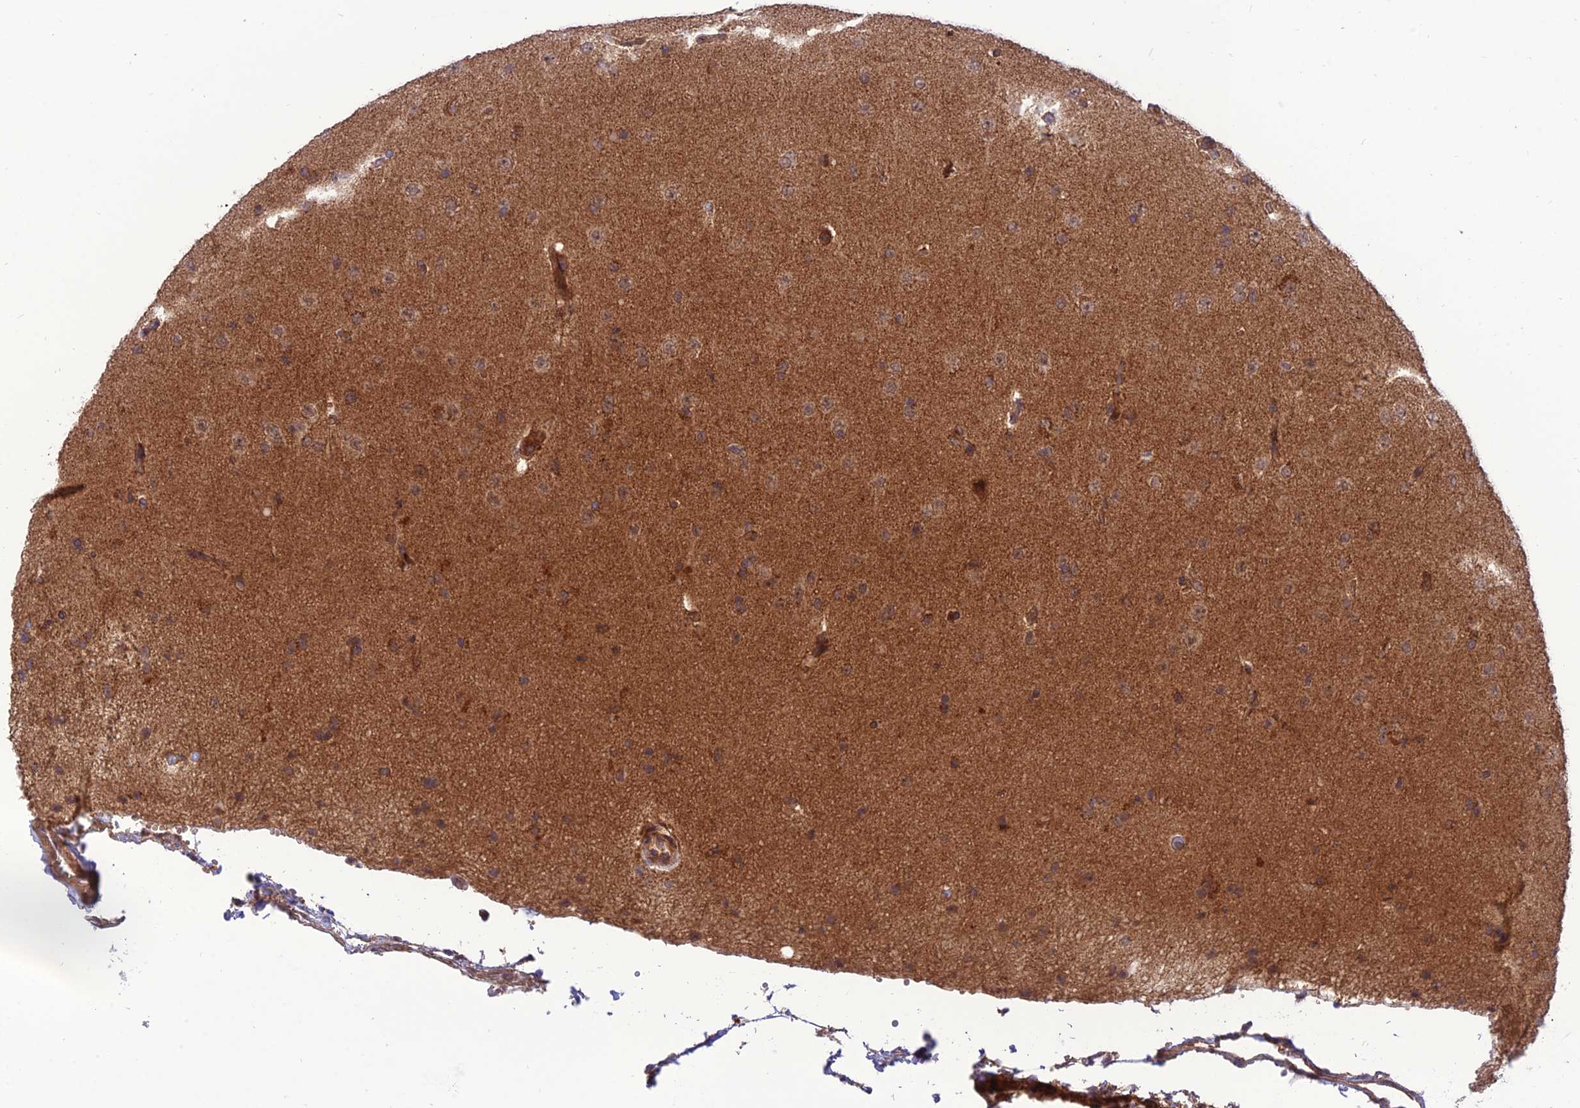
{"staining": {"intensity": "moderate", "quantity": "25%-75%", "location": "cytoplasmic/membranous"}, "tissue": "glioma", "cell_type": "Tumor cells", "image_type": "cancer", "snomed": [{"axis": "morphology", "description": "Glioma, malignant, High grade"}, {"axis": "topography", "description": "Brain"}], "caption": "DAB (3,3'-diaminobenzidine) immunohistochemical staining of malignant glioma (high-grade) exhibits moderate cytoplasmic/membranous protein staining in approximately 25%-75% of tumor cells.", "gene": "NDUFC1", "patient": {"sex": "male", "age": 72}}